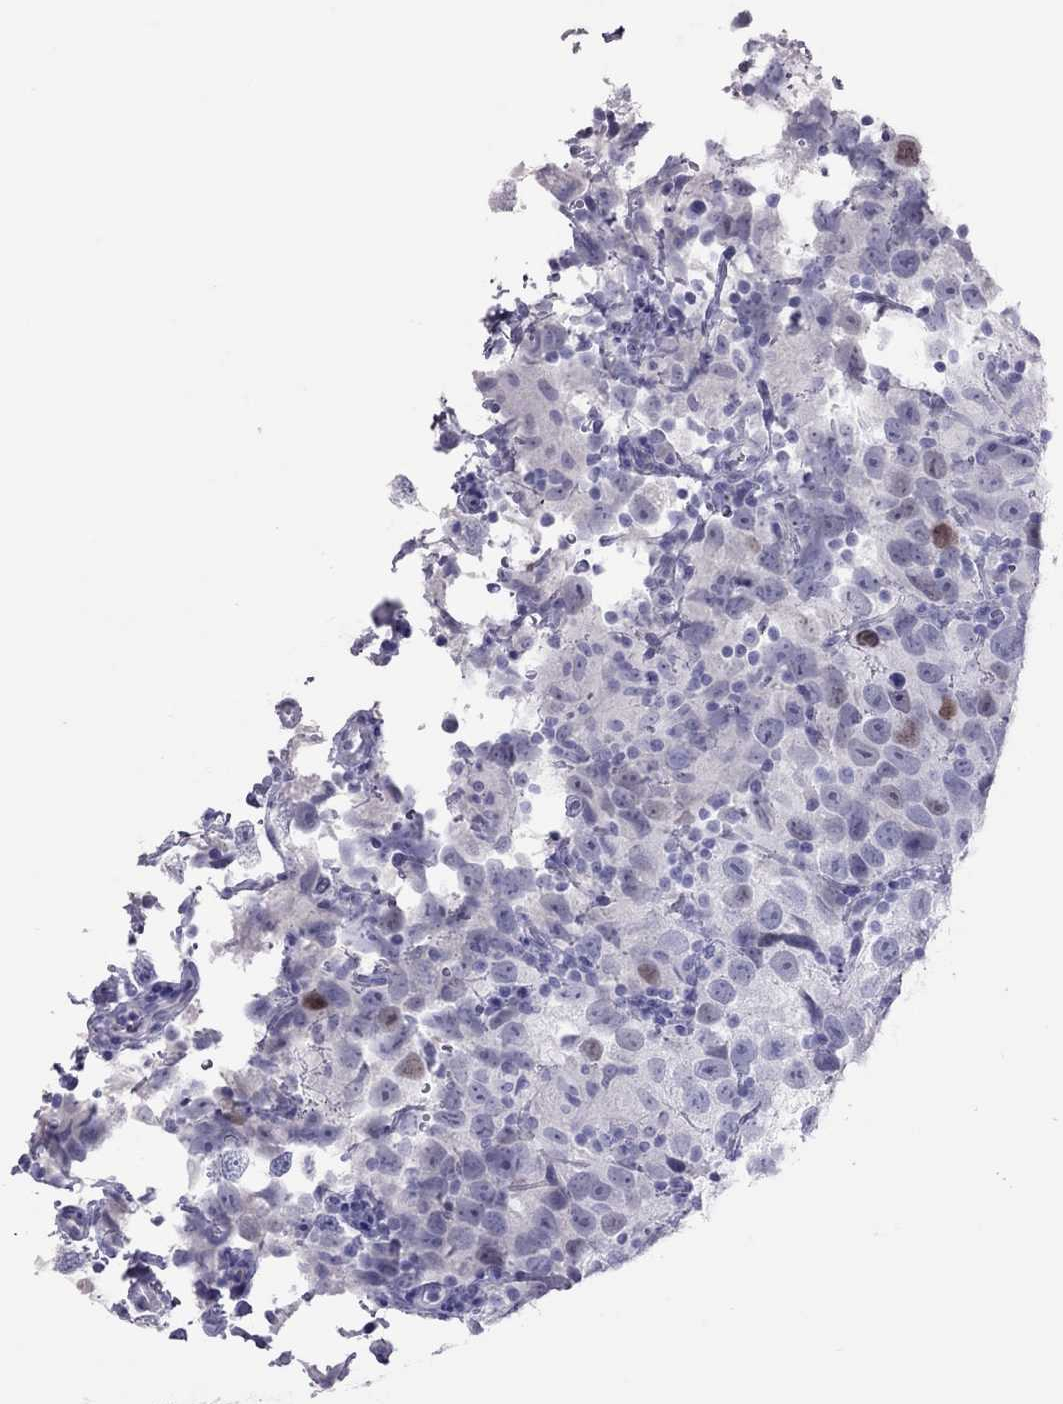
{"staining": {"intensity": "moderate", "quantity": "<25%", "location": "nuclear"}, "tissue": "testis cancer", "cell_type": "Tumor cells", "image_type": "cancer", "snomed": [{"axis": "morphology", "description": "Seminoma, NOS"}, {"axis": "topography", "description": "Testis"}], "caption": "Testis seminoma stained for a protein (brown) shows moderate nuclear positive staining in approximately <25% of tumor cells.", "gene": "STAG3", "patient": {"sex": "male", "age": 26}}